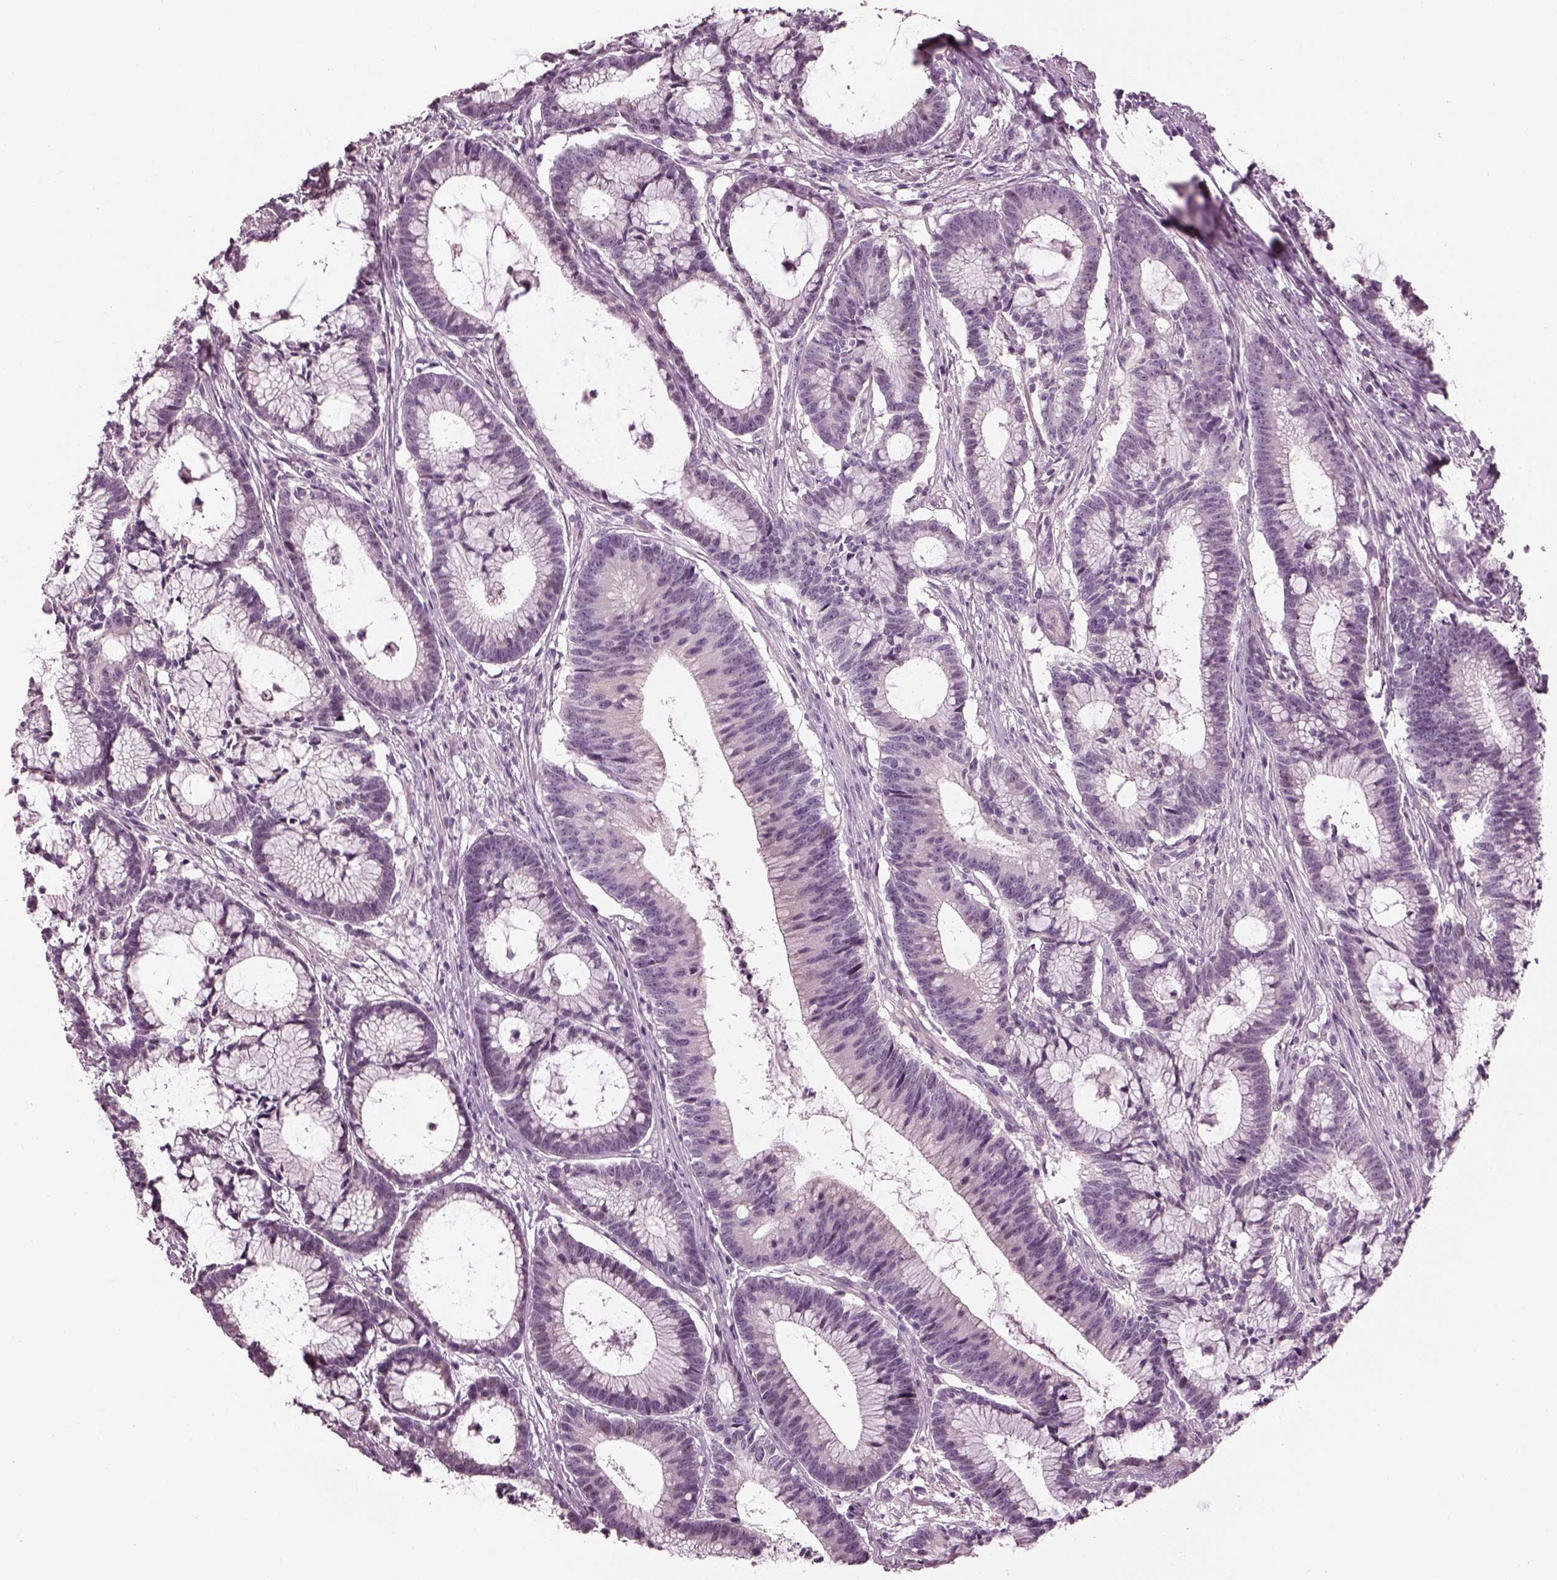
{"staining": {"intensity": "negative", "quantity": "none", "location": "none"}, "tissue": "colorectal cancer", "cell_type": "Tumor cells", "image_type": "cancer", "snomed": [{"axis": "morphology", "description": "Adenocarcinoma, NOS"}, {"axis": "topography", "description": "Colon"}], "caption": "This is an immunohistochemistry (IHC) photomicrograph of colorectal adenocarcinoma. There is no positivity in tumor cells.", "gene": "CACNG4", "patient": {"sex": "female", "age": 78}}